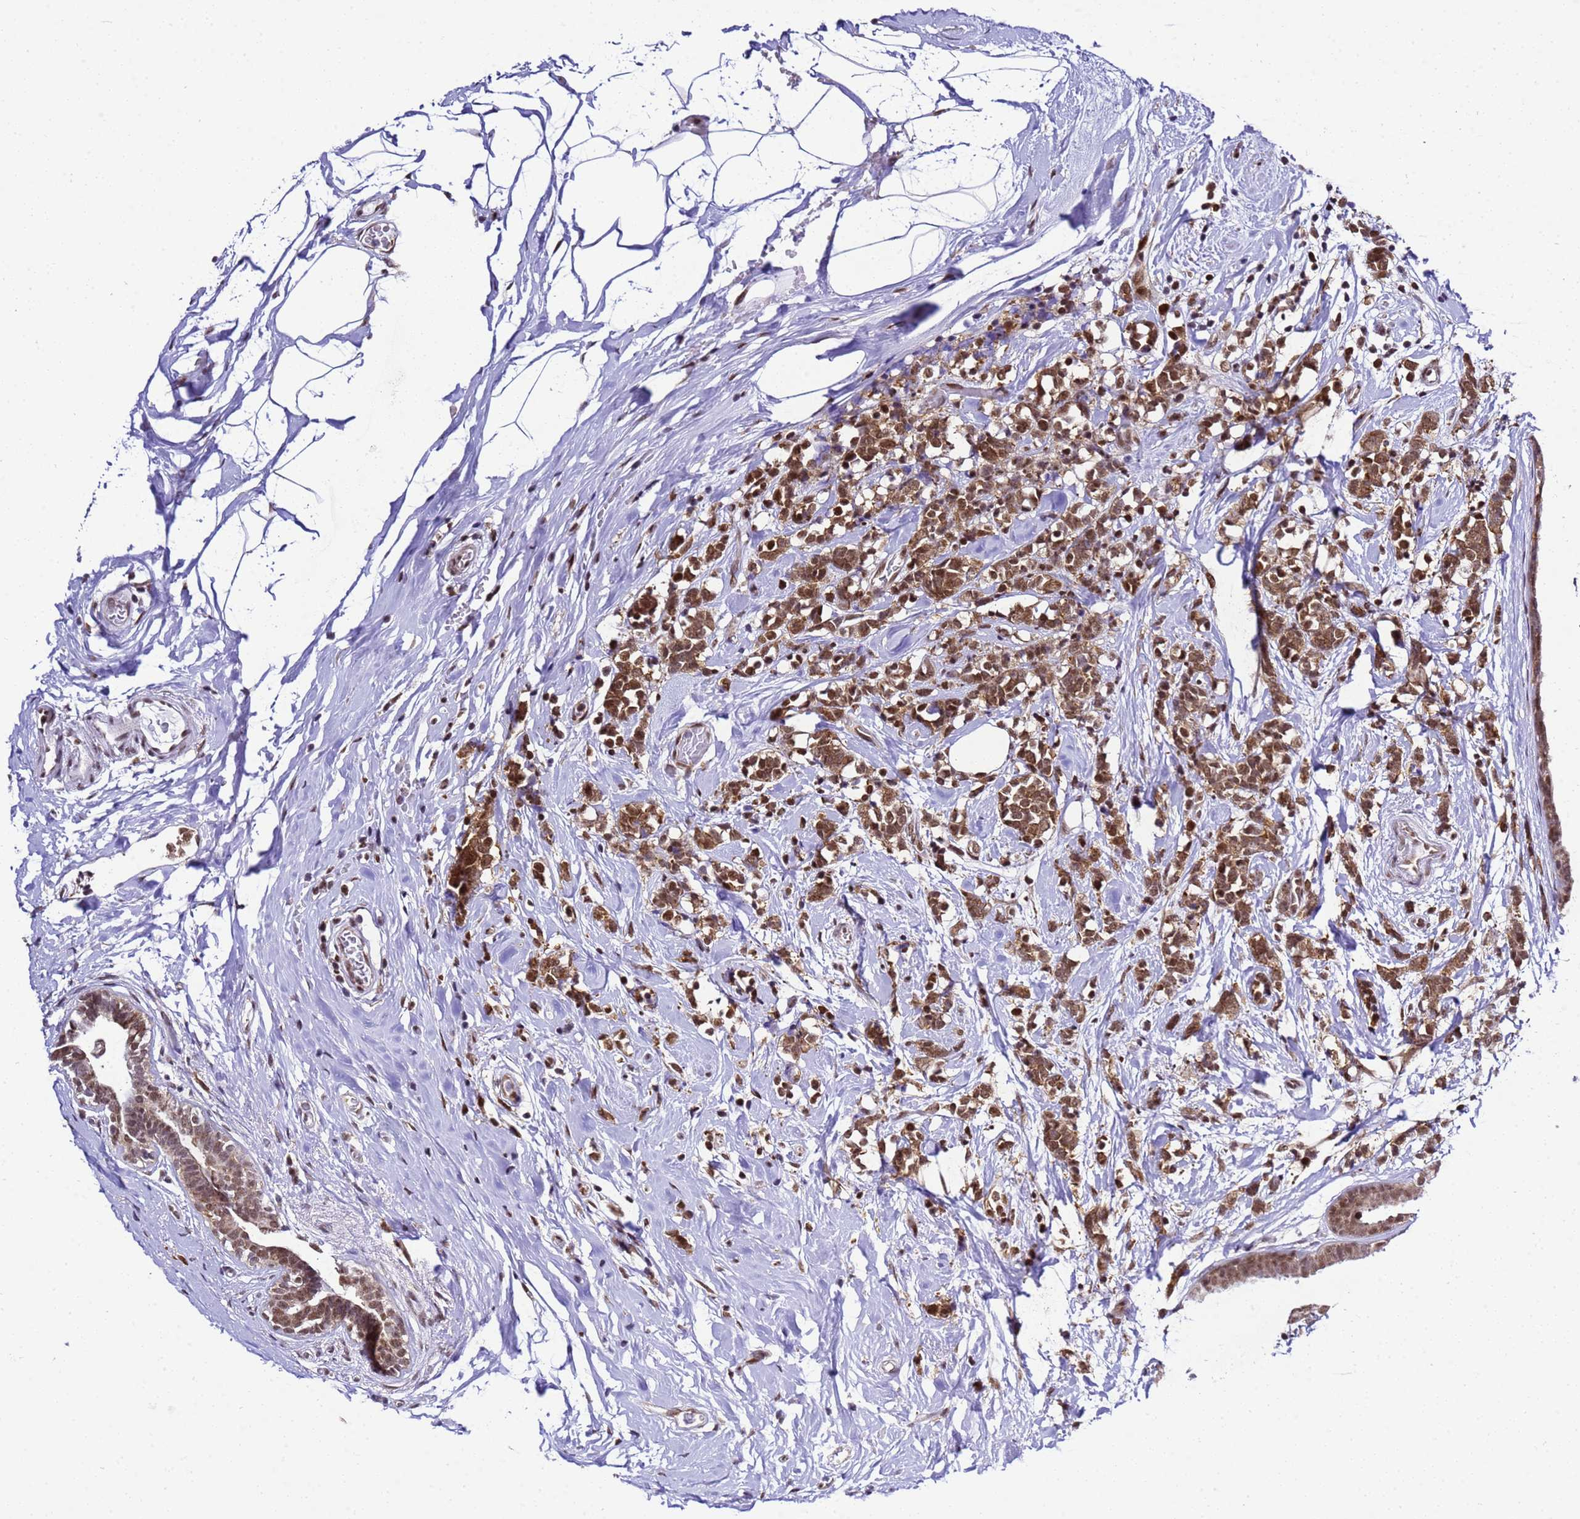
{"staining": {"intensity": "moderate", "quantity": ">75%", "location": "cytoplasmic/membranous,nuclear"}, "tissue": "breast cancer", "cell_type": "Tumor cells", "image_type": "cancer", "snomed": [{"axis": "morphology", "description": "Lobular carcinoma"}, {"axis": "topography", "description": "Breast"}], "caption": "IHC (DAB (3,3'-diaminobenzidine)) staining of human breast lobular carcinoma displays moderate cytoplasmic/membranous and nuclear protein expression in about >75% of tumor cells.", "gene": "SMN1", "patient": {"sex": "female", "age": 58}}